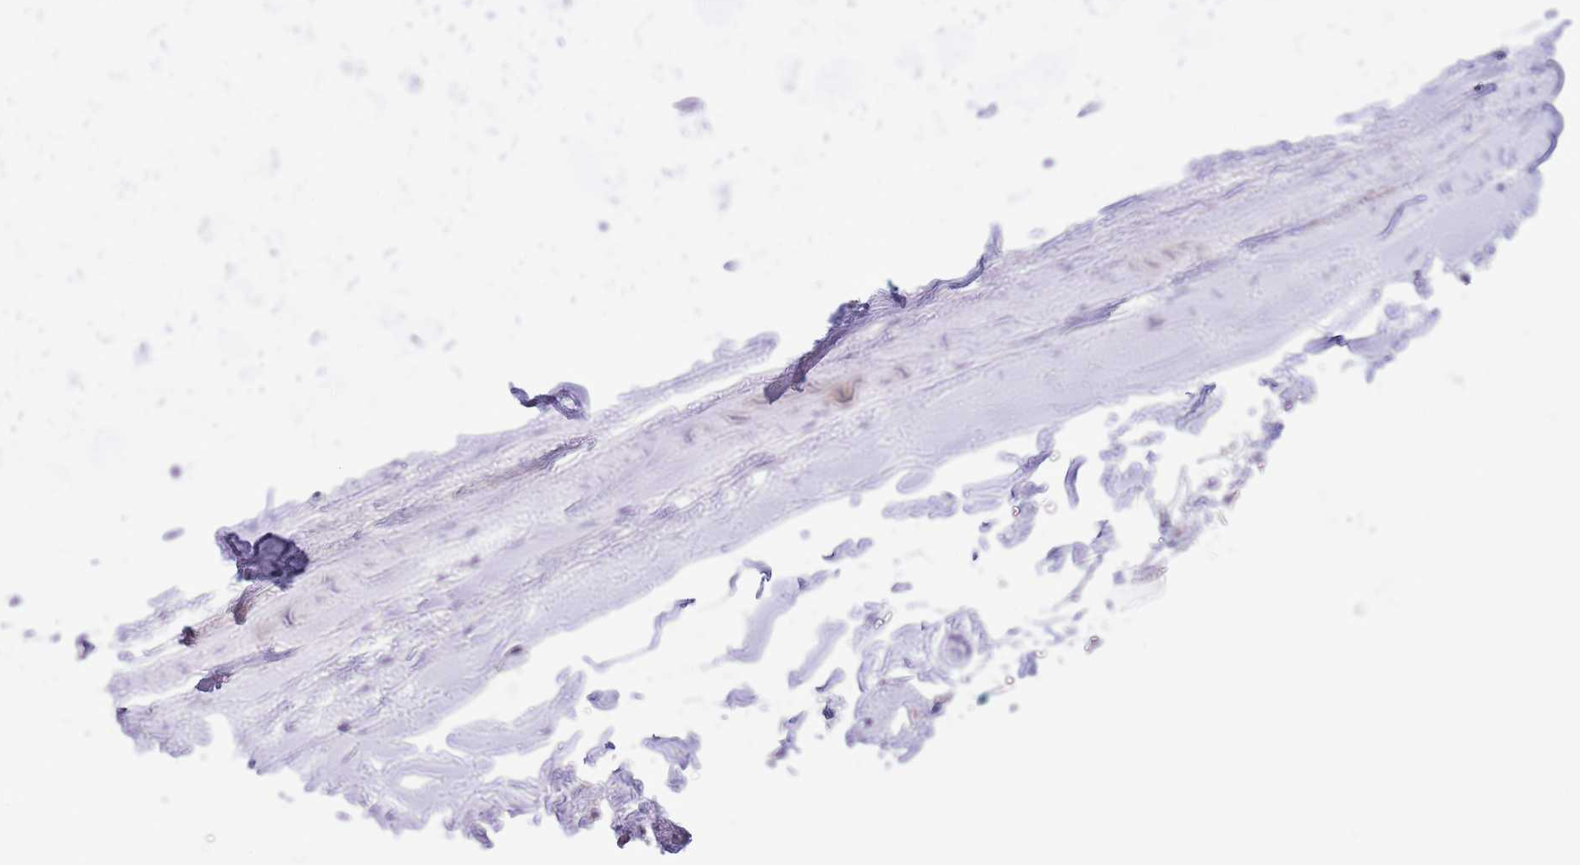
{"staining": {"intensity": "negative", "quantity": "none", "location": "none"}, "tissue": "adipose tissue", "cell_type": "Adipocytes", "image_type": "normal", "snomed": [{"axis": "morphology", "description": "Normal tissue, NOS"}, {"axis": "topography", "description": "Lymph node"}, {"axis": "topography", "description": "Cartilage tissue"}, {"axis": "topography", "description": "Bronchus"}], "caption": "Adipocytes show no significant positivity in benign adipose tissue. (Brightfield microscopy of DAB (3,3'-diaminobenzidine) immunohistochemistry (IHC) at high magnification).", "gene": "C9orf152", "patient": {"sex": "female", "age": 70}}